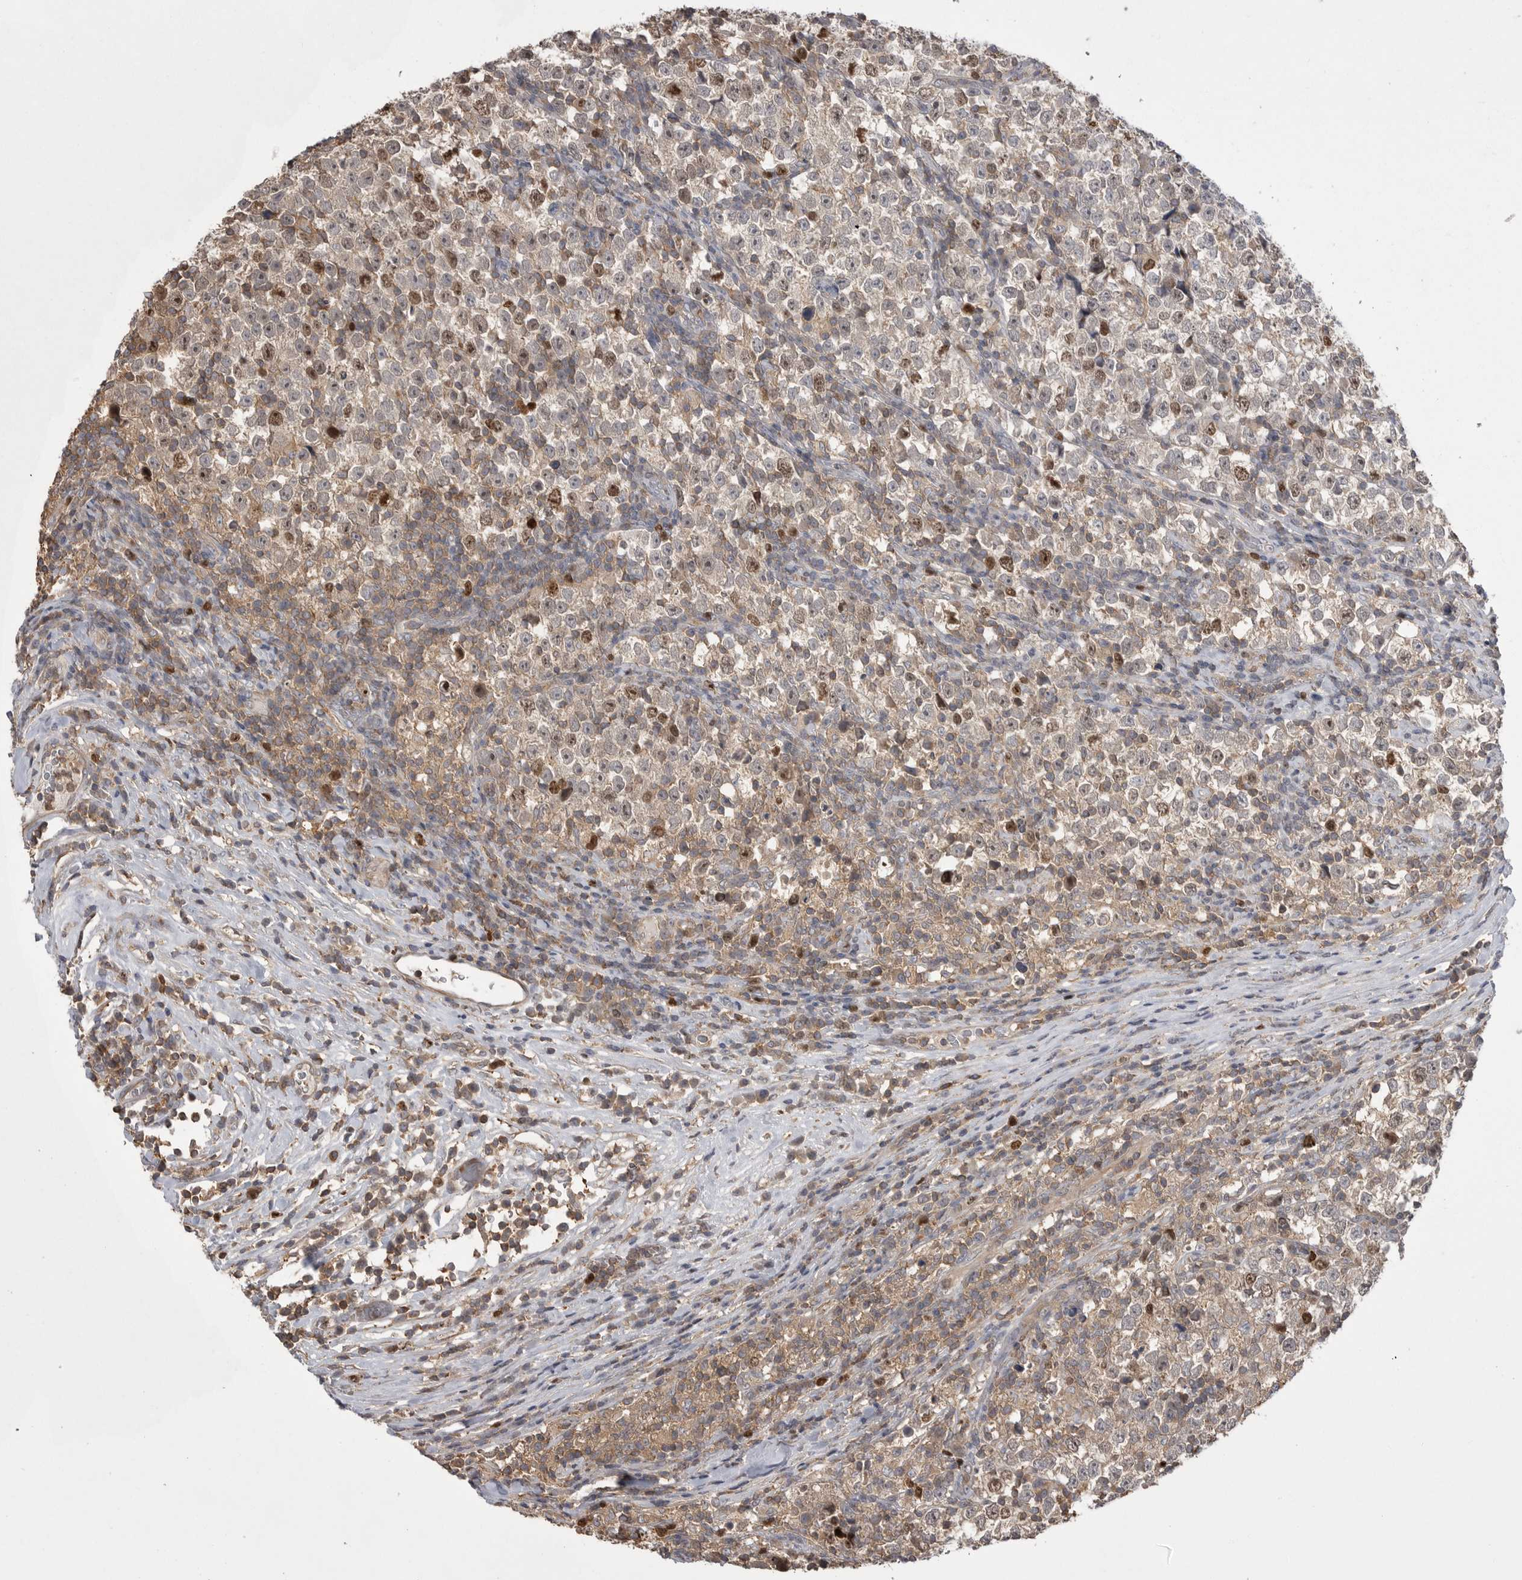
{"staining": {"intensity": "strong", "quantity": "<25%", "location": "cytoplasmic/membranous,nuclear"}, "tissue": "testis cancer", "cell_type": "Tumor cells", "image_type": "cancer", "snomed": [{"axis": "morphology", "description": "Normal tissue, NOS"}, {"axis": "morphology", "description": "Seminoma, NOS"}, {"axis": "topography", "description": "Testis"}], "caption": "Immunohistochemistry staining of testis cancer (seminoma), which reveals medium levels of strong cytoplasmic/membranous and nuclear expression in approximately <25% of tumor cells indicating strong cytoplasmic/membranous and nuclear protein expression. The staining was performed using DAB (brown) for protein detection and nuclei were counterstained in hematoxylin (blue).", "gene": "TOP2A", "patient": {"sex": "male", "age": 43}}